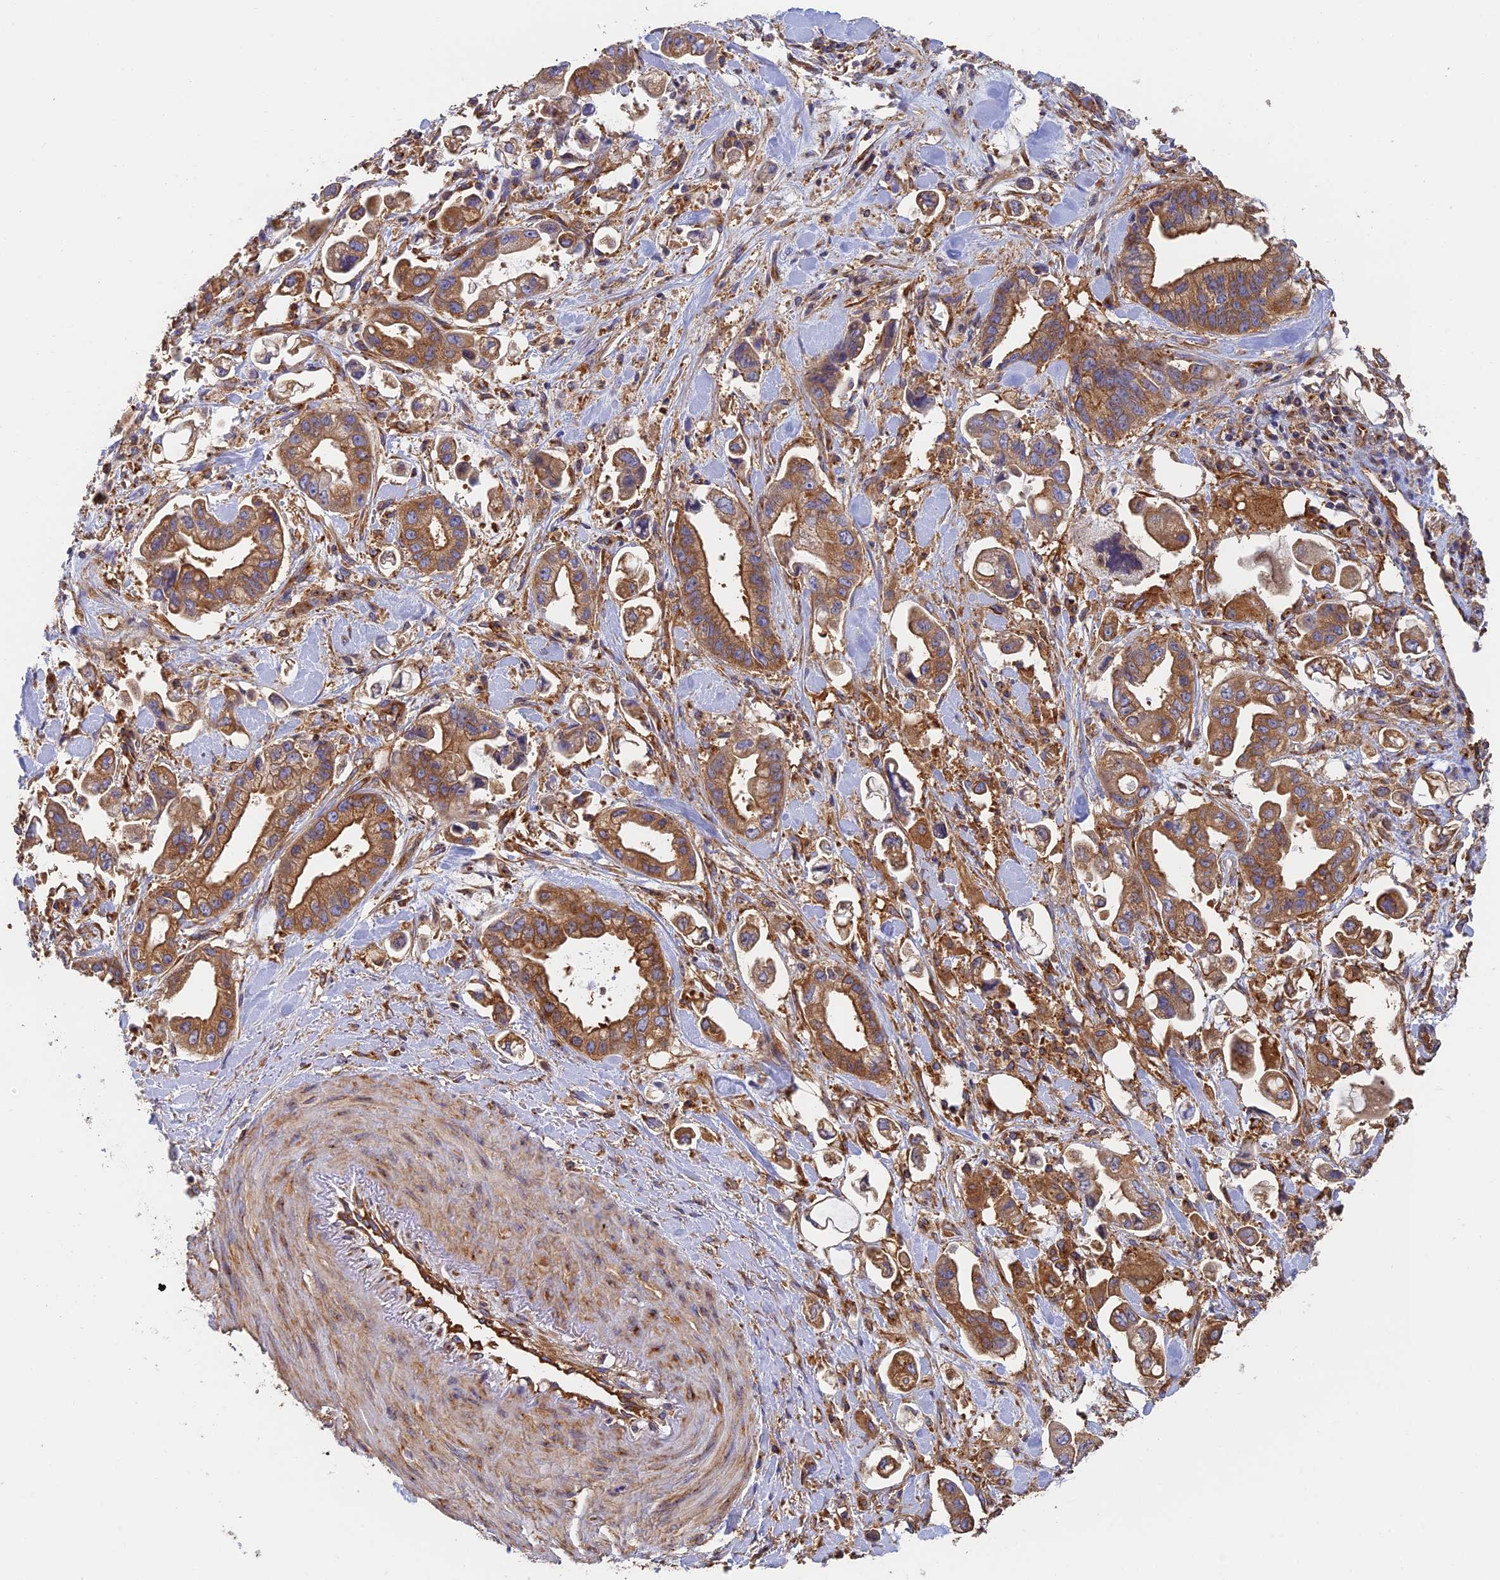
{"staining": {"intensity": "moderate", "quantity": ">75%", "location": "cytoplasmic/membranous"}, "tissue": "stomach cancer", "cell_type": "Tumor cells", "image_type": "cancer", "snomed": [{"axis": "morphology", "description": "Adenocarcinoma, NOS"}, {"axis": "topography", "description": "Stomach"}], "caption": "Immunohistochemistry (IHC) of human adenocarcinoma (stomach) exhibits medium levels of moderate cytoplasmic/membranous staining in about >75% of tumor cells.", "gene": "DCTN2", "patient": {"sex": "male", "age": 62}}